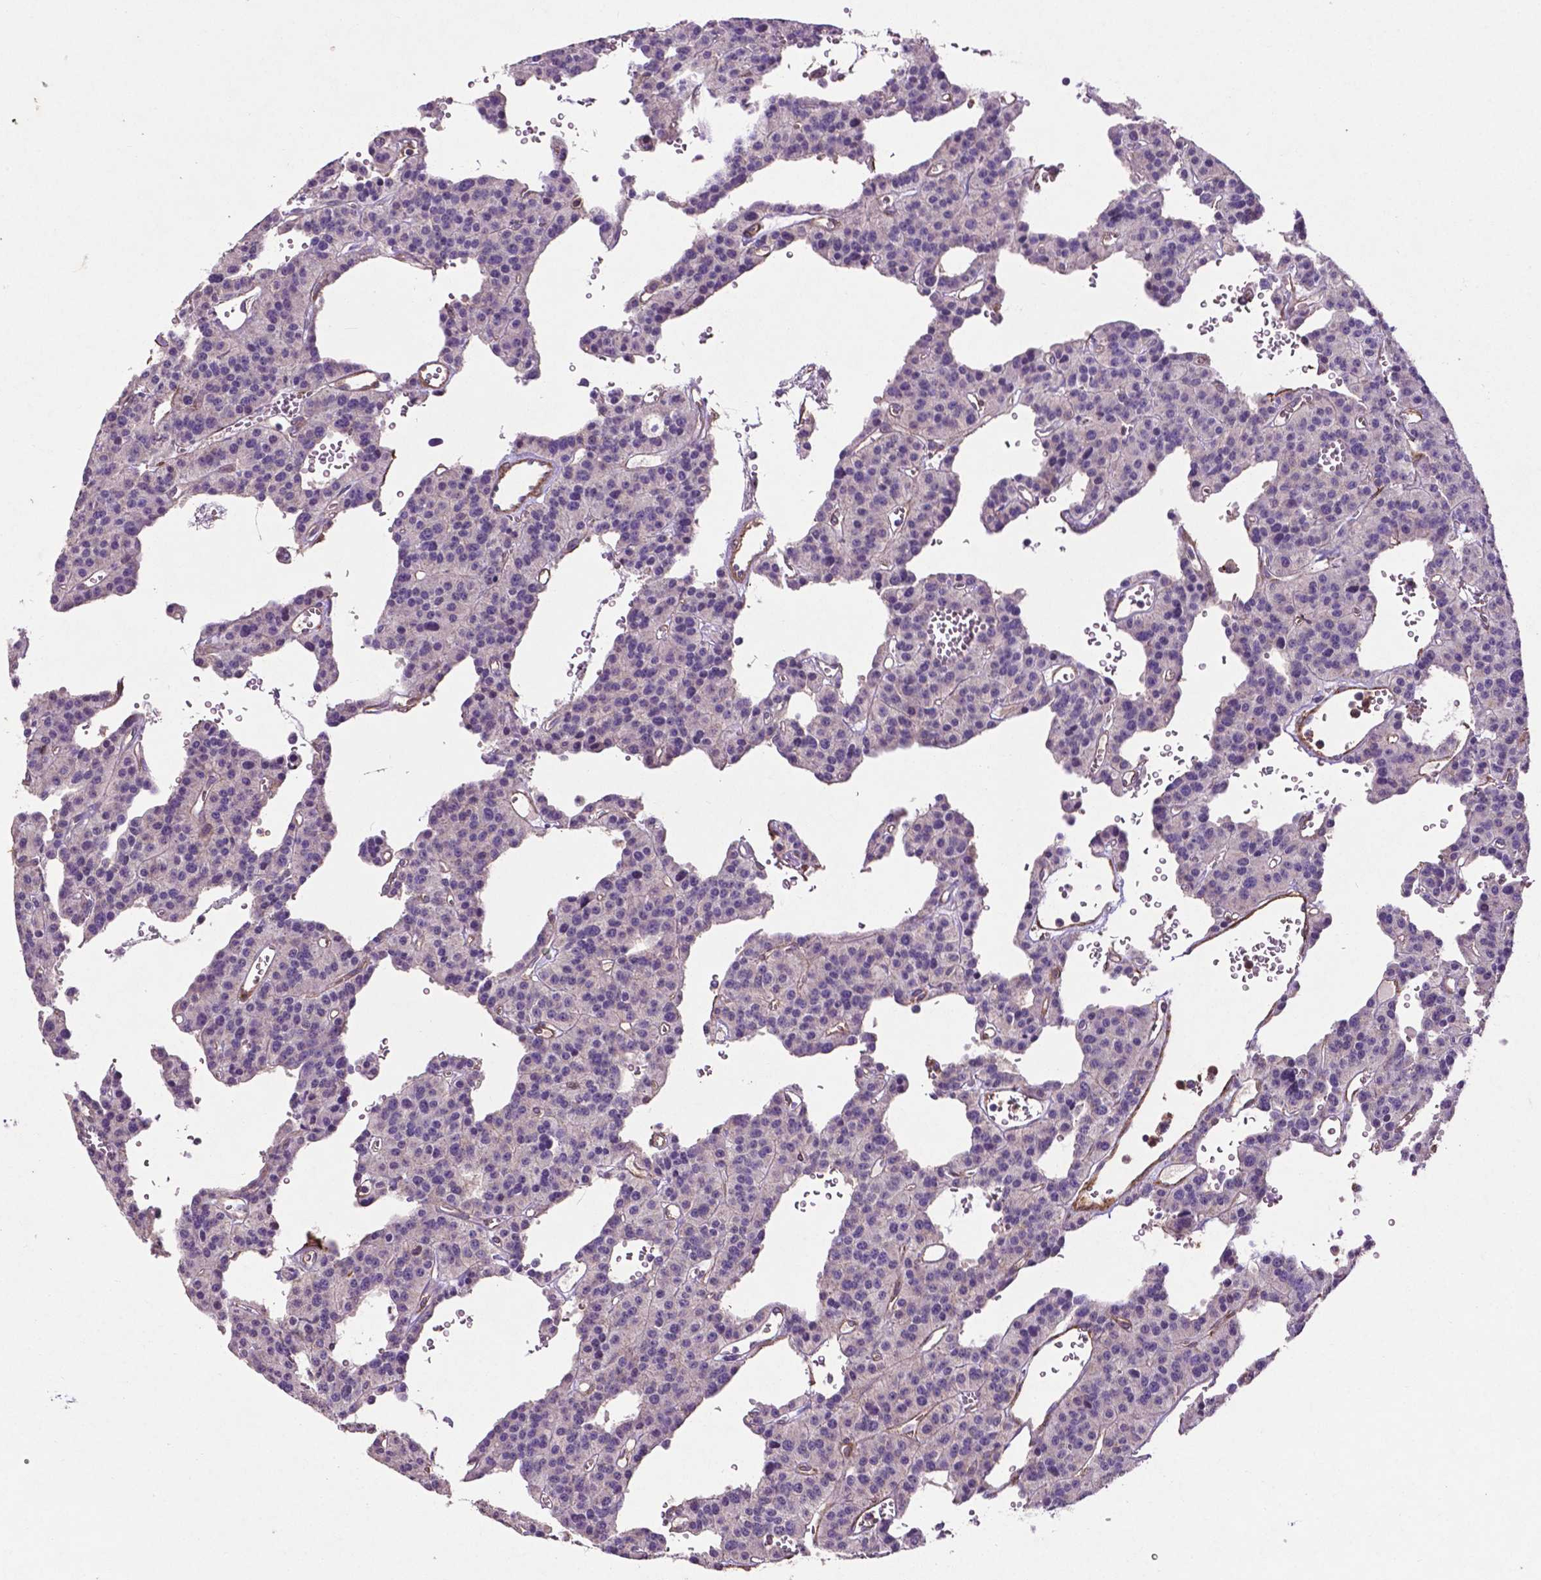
{"staining": {"intensity": "negative", "quantity": "none", "location": "none"}, "tissue": "carcinoid", "cell_type": "Tumor cells", "image_type": "cancer", "snomed": [{"axis": "morphology", "description": "Carcinoid, malignant, NOS"}, {"axis": "topography", "description": "Lung"}], "caption": "IHC photomicrograph of carcinoid stained for a protein (brown), which exhibits no staining in tumor cells.", "gene": "RRAS", "patient": {"sex": "female", "age": 71}}